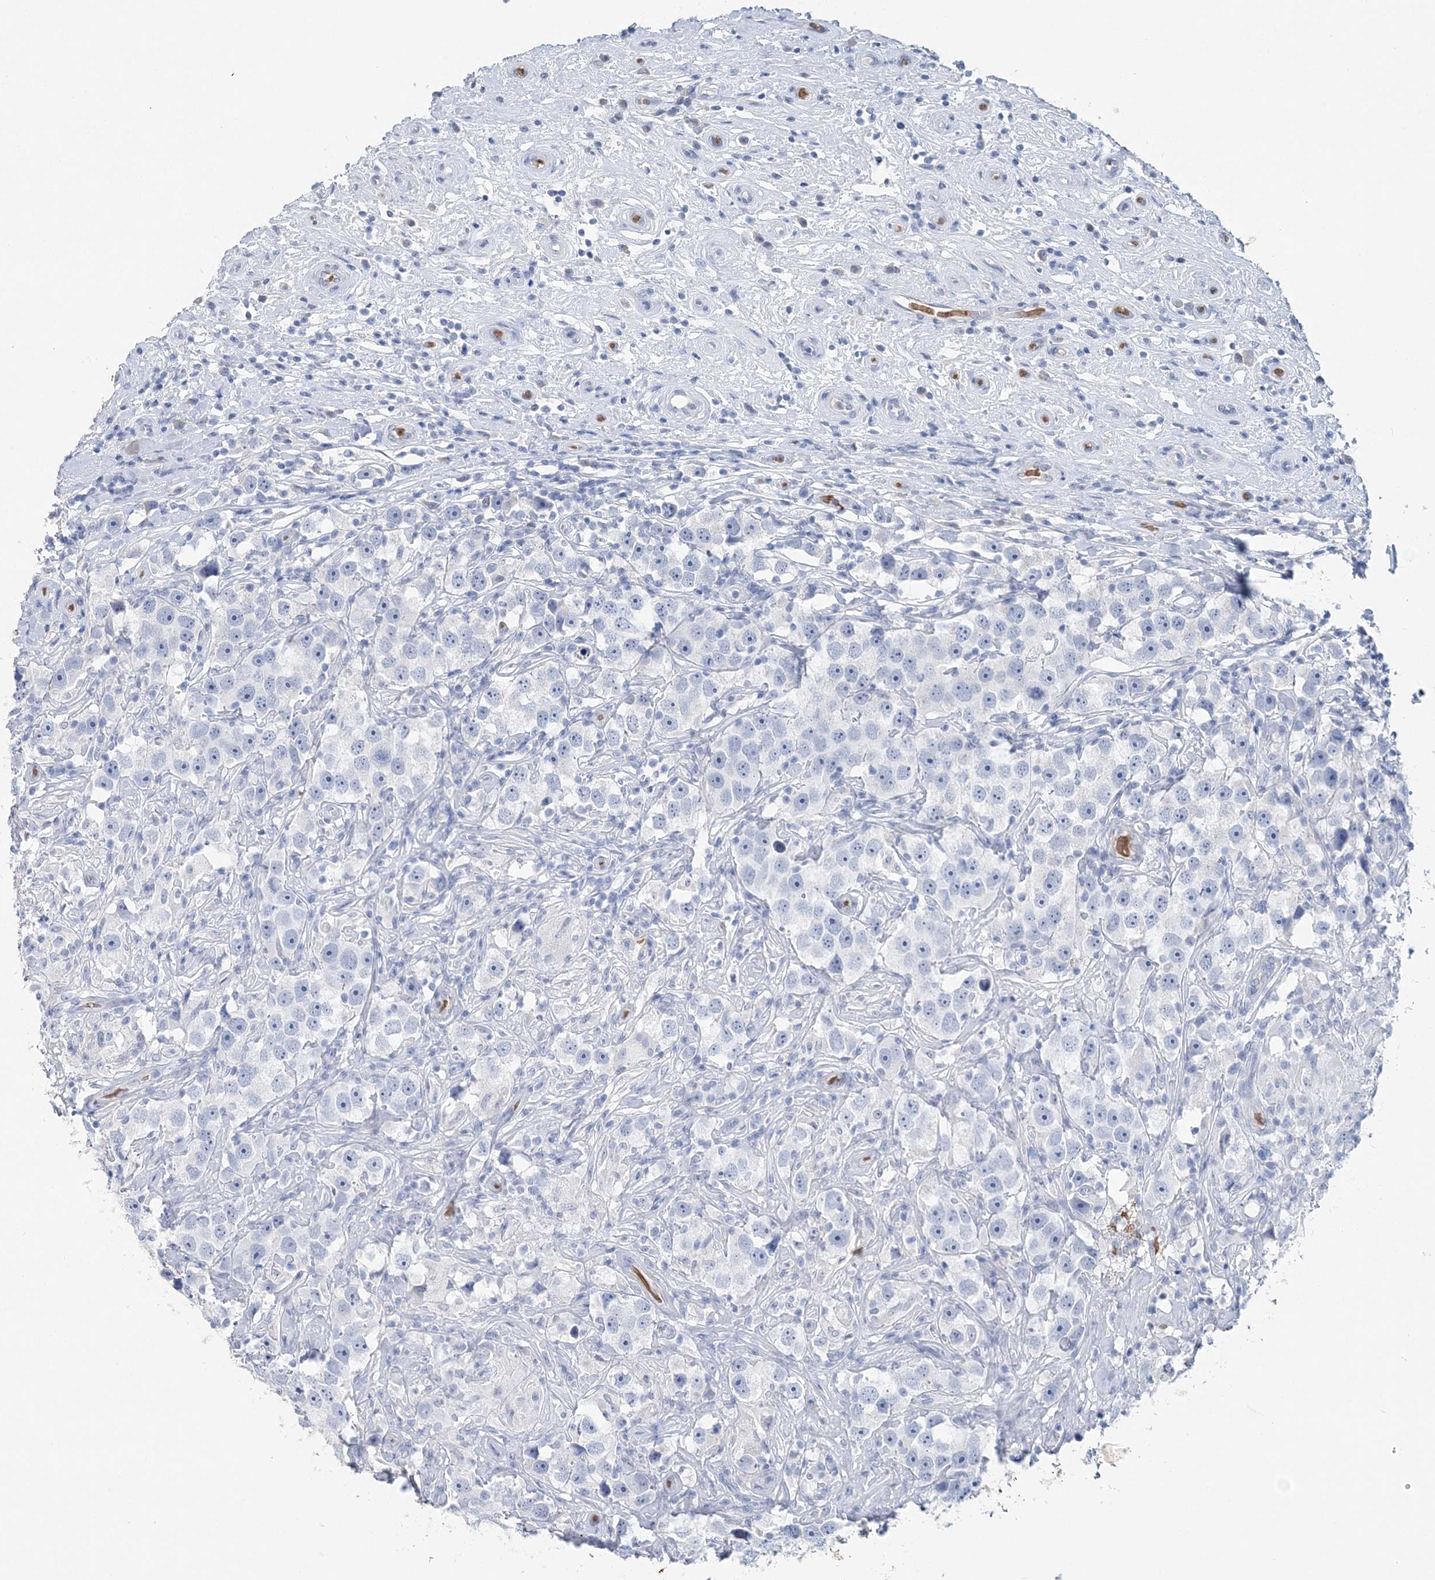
{"staining": {"intensity": "negative", "quantity": "none", "location": "none"}, "tissue": "testis cancer", "cell_type": "Tumor cells", "image_type": "cancer", "snomed": [{"axis": "morphology", "description": "Seminoma, NOS"}, {"axis": "topography", "description": "Testis"}], "caption": "Tumor cells are negative for protein expression in human testis seminoma. (IHC, brightfield microscopy, high magnification).", "gene": "HBD", "patient": {"sex": "male", "age": 49}}